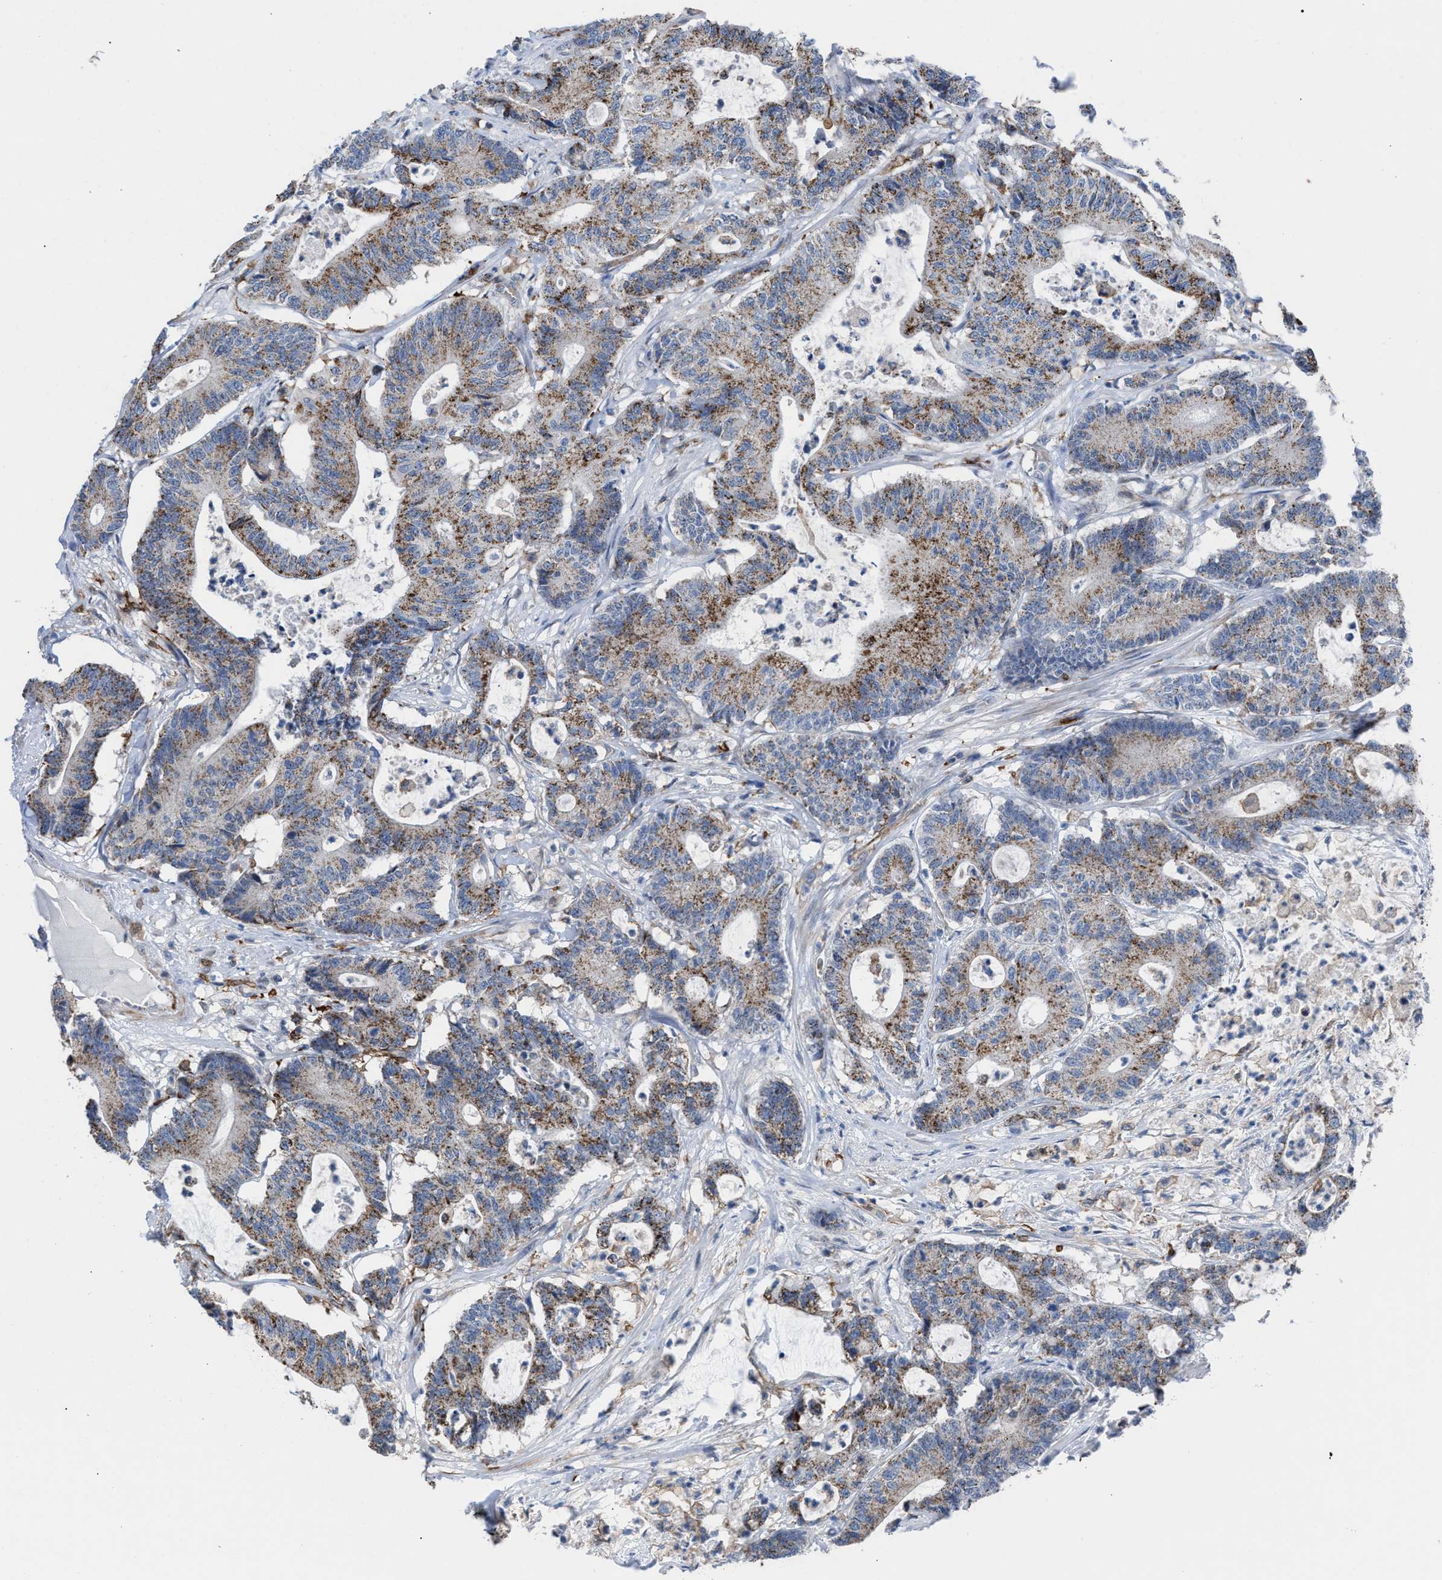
{"staining": {"intensity": "weak", "quantity": ">75%", "location": "cytoplasmic/membranous"}, "tissue": "colorectal cancer", "cell_type": "Tumor cells", "image_type": "cancer", "snomed": [{"axis": "morphology", "description": "Adenocarcinoma, NOS"}, {"axis": "topography", "description": "Colon"}], "caption": "IHC of human colorectal cancer (adenocarcinoma) reveals low levels of weak cytoplasmic/membranous expression in about >75% of tumor cells.", "gene": "SLC47A1", "patient": {"sex": "female", "age": 84}}